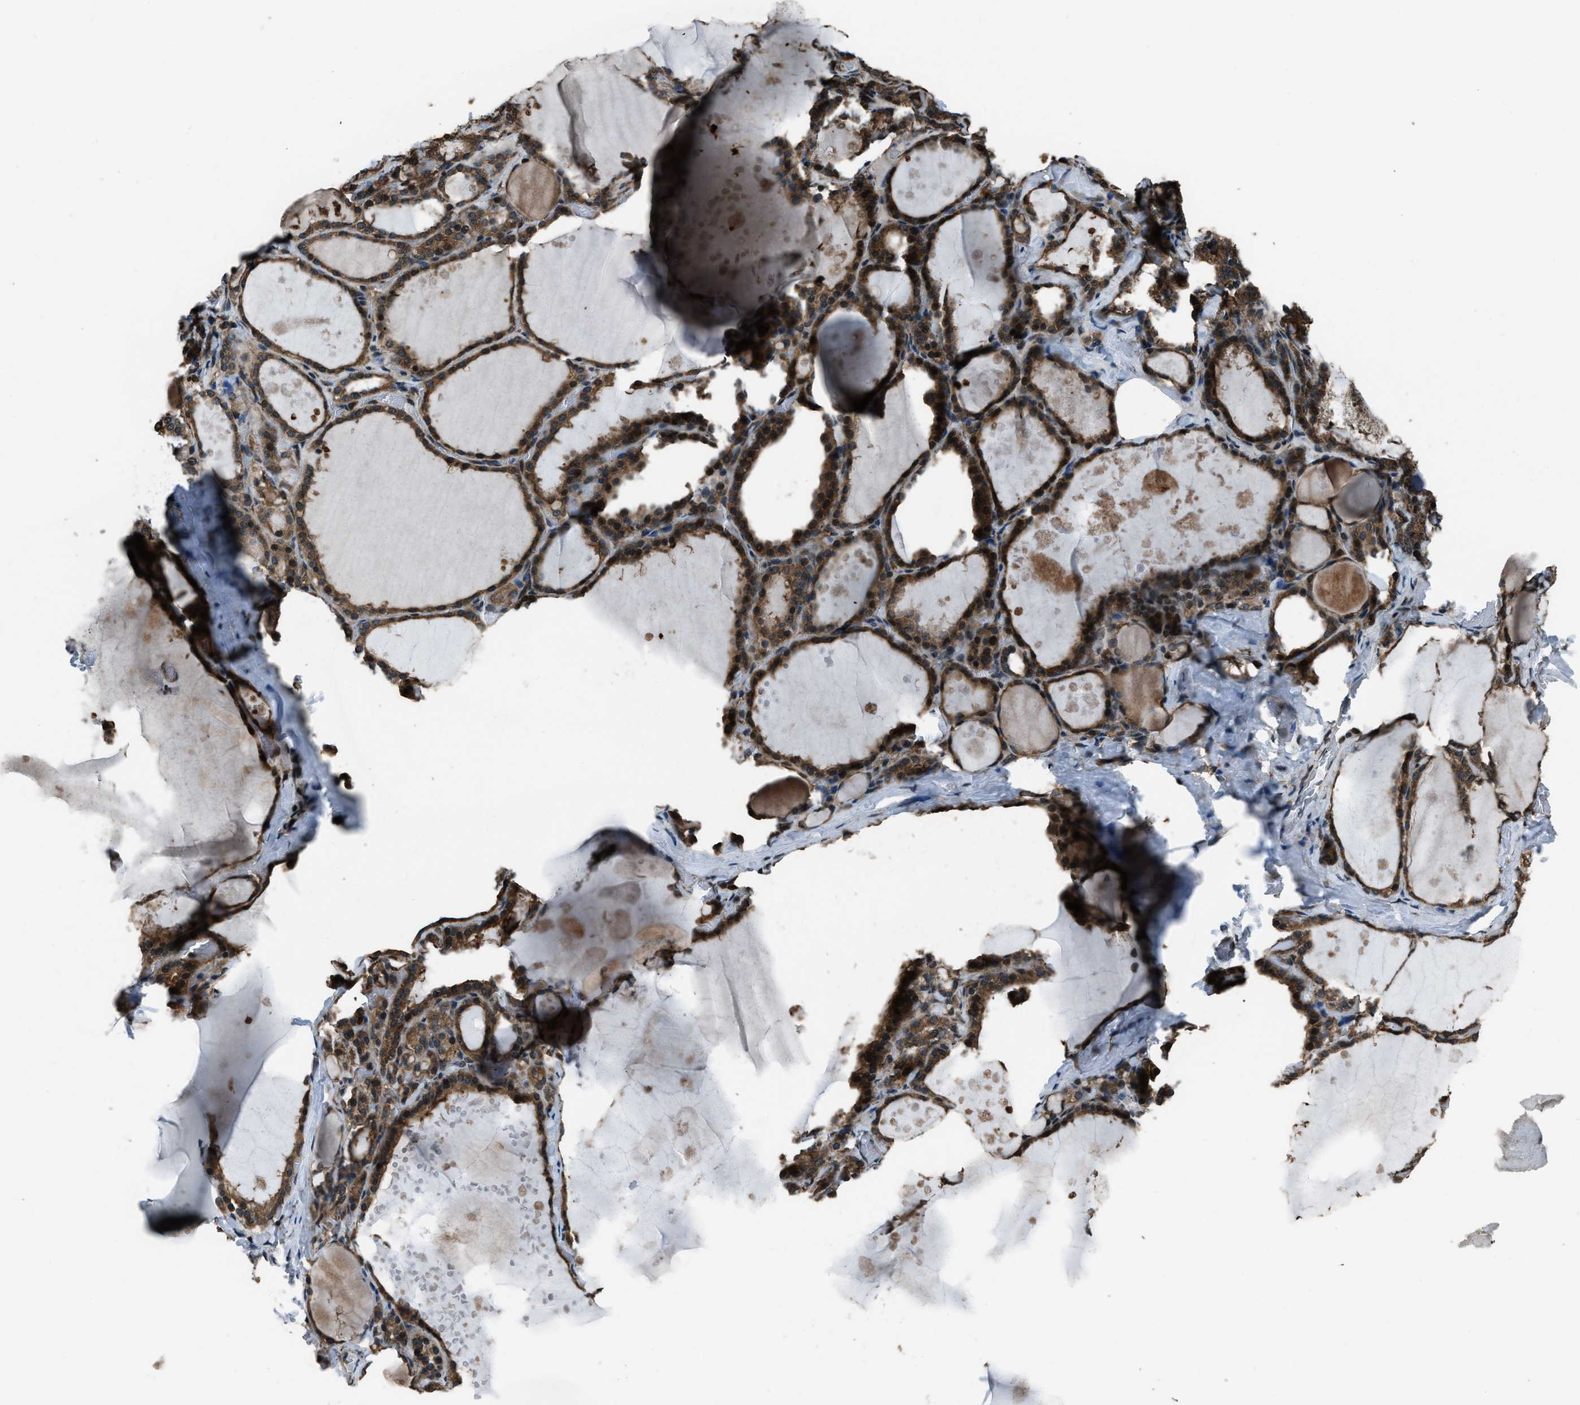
{"staining": {"intensity": "strong", "quantity": ">75%", "location": "cytoplasmic/membranous"}, "tissue": "thyroid gland", "cell_type": "Glandular cells", "image_type": "normal", "snomed": [{"axis": "morphology", "description": "Normal tissue, NOS"}, {"axis": "topography", "description": "Thyroid gland"}], "caption": "Strong cytoplasmic/membranous positivity is seen in about >75% of glandular cells in benign thyroid gland. (Stains: DAB (3,3'-diaminobenzidine) in brown, nuclei in blue, Microscopy: brightfield microscopy at high magnification).", "gene": "TRIM4", "patient": {"sex": "male", "age": 56}}